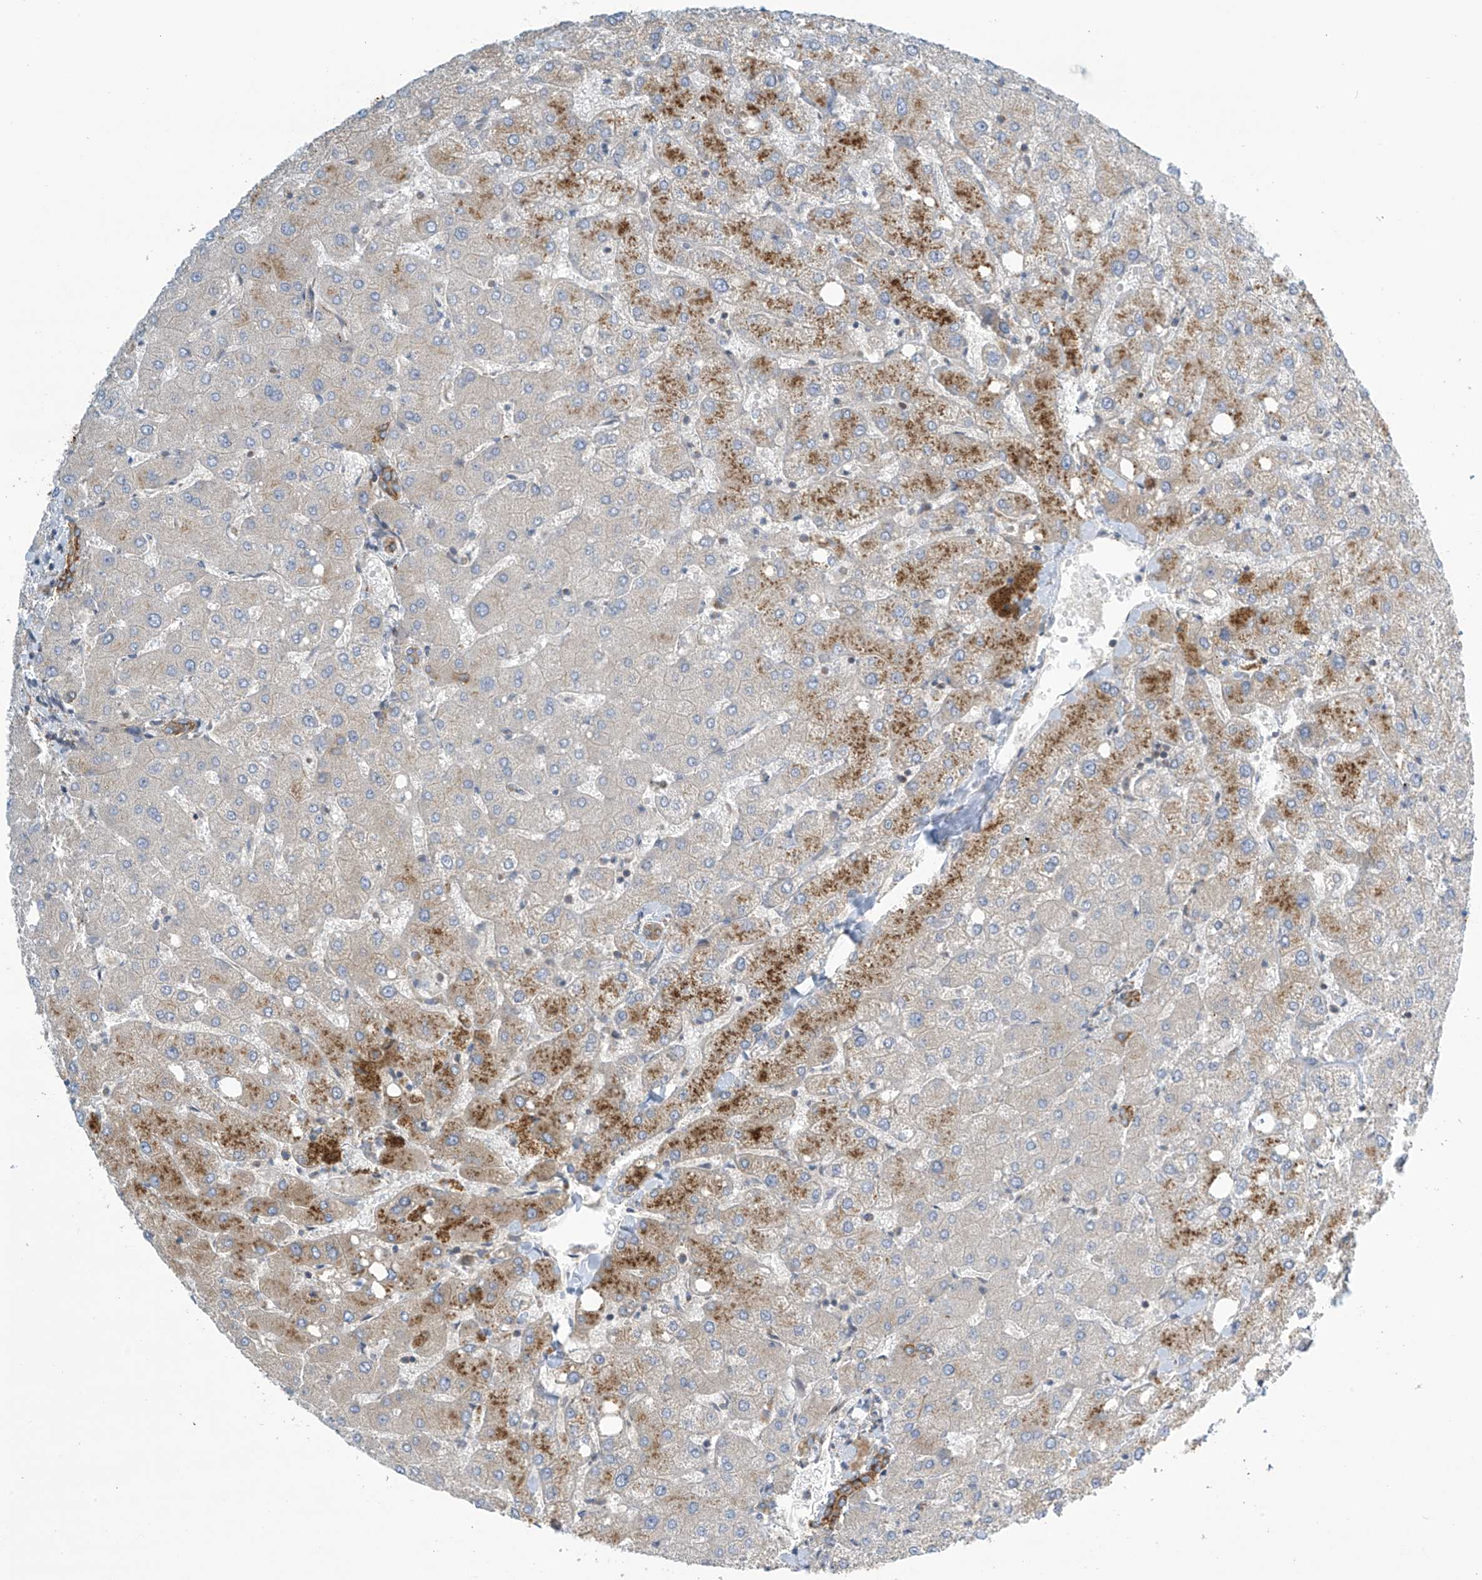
{"staining": {"intensity": "moderate", "quantity": ">75%", "location": "cytoplasmic/membranous"}, "tissue": "liver", "cell_type": "Cholangiocytes", "image_type": "normal", "snomed": [{"axis": "morphology", "description": "Normal tissue, NOS"}, {"axis": "topography", "description": "Liver"}], "caption": "A brown stain labels moderate cytoplasmic/membranous staining of a protein in cholangiocytes of unremarkable liver.", "gene": "FSD1L", "patient": {"sex": "female", "age": 54}}